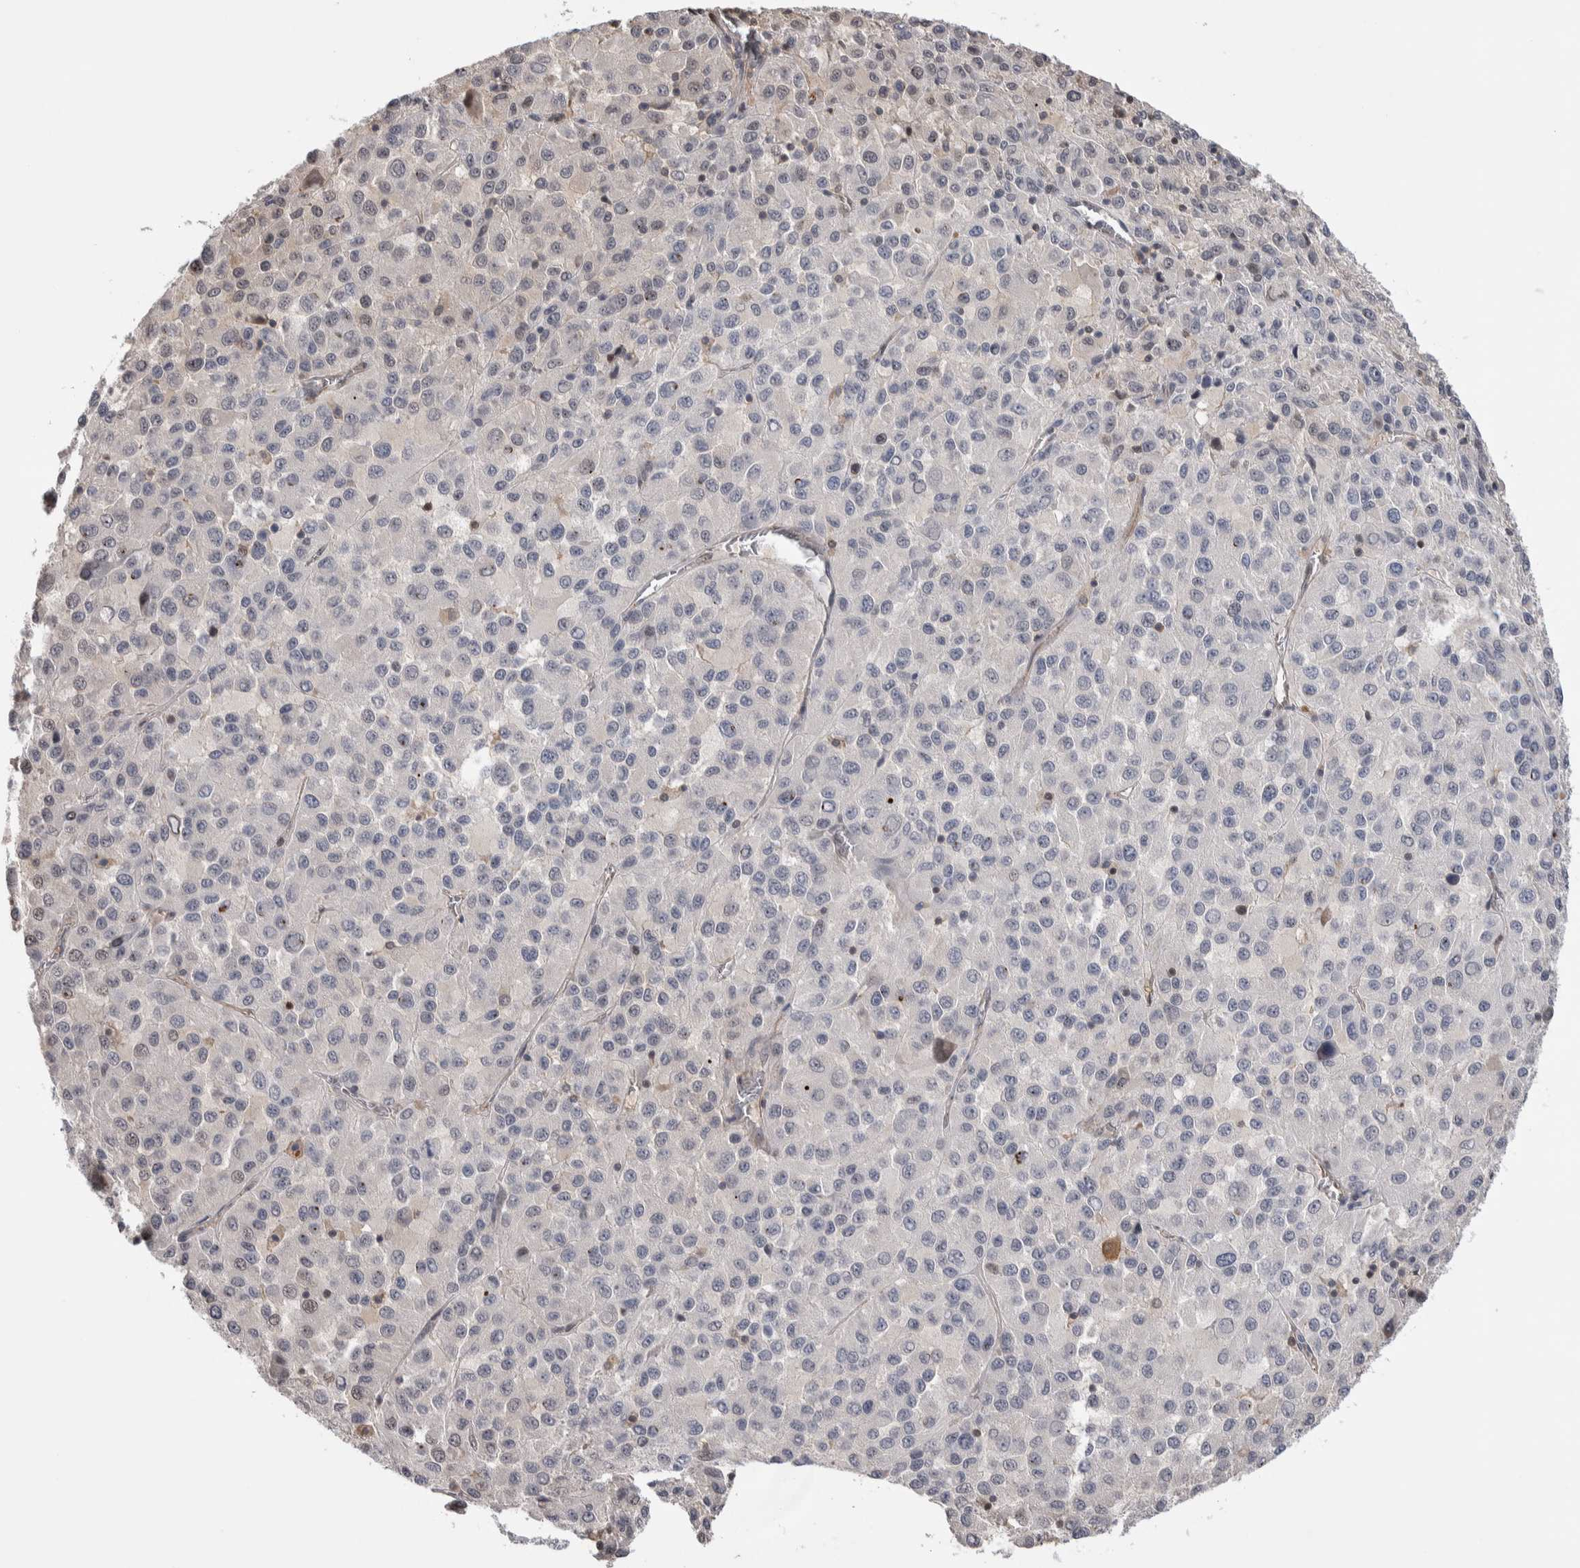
{"staining": {"intensity": "negative", "quantity": "none", "location": "none"}, "tissue": "melanoma", "cell_type": "Tumor cells", "image_type": "cancer", "snomed": [{"axis": "morphology", "description": "Malignant melanoma, Metastatic site"}, {"axis": "topography", "description": "Lung"}], "caption": "Immunohistochemical staining of malignant melanoma (metastatic site) displays no significant staining in tumor cells. (DAB (3,3'-diaminobenzidine) immunohistochemistry, high magnification).", "gene": "ZBTB49", "patient": {"sex": "male", "age": 64}}